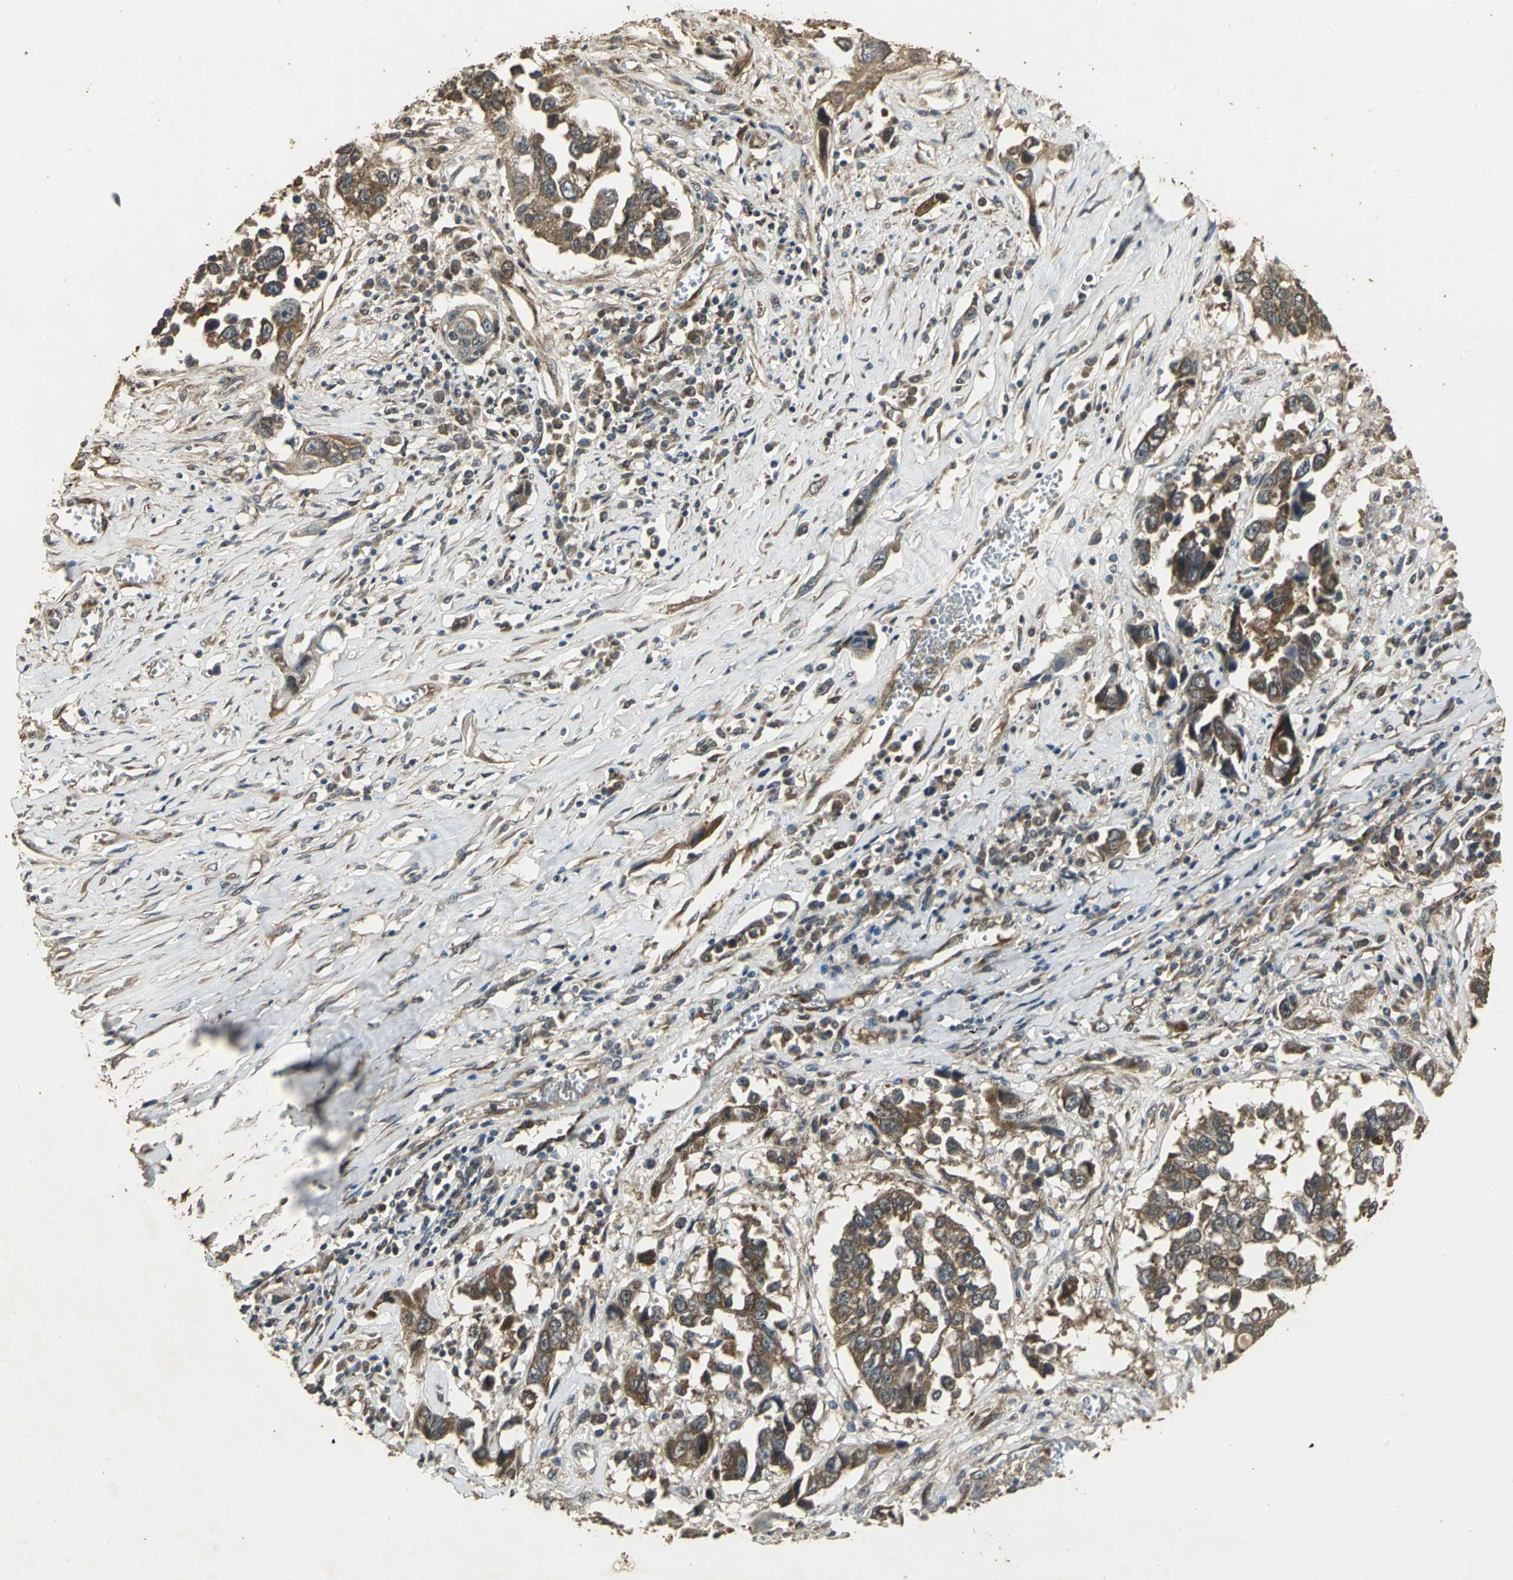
{"staining": {"intensity": "strong", "quantity": ">75%", "location": "cytoplasmic/membranous"}, "tissue": "lung cancer", "cell_type": "Tumor cells", "image_type": "cancer", "snomed": [{"axis": "morphology", "description": "Squamous cell carcinoma, NOS"}, {"axis": "topography", "description": "Lung"}], "caption": "Human lung squamous cell carcinoma stained with a brown dye exhibits strong cytoplasmic/membranous positive expression in about >75% of tumor cells.", "gene": "KANK1", "patient": {"sex": "male", "age": 71}}